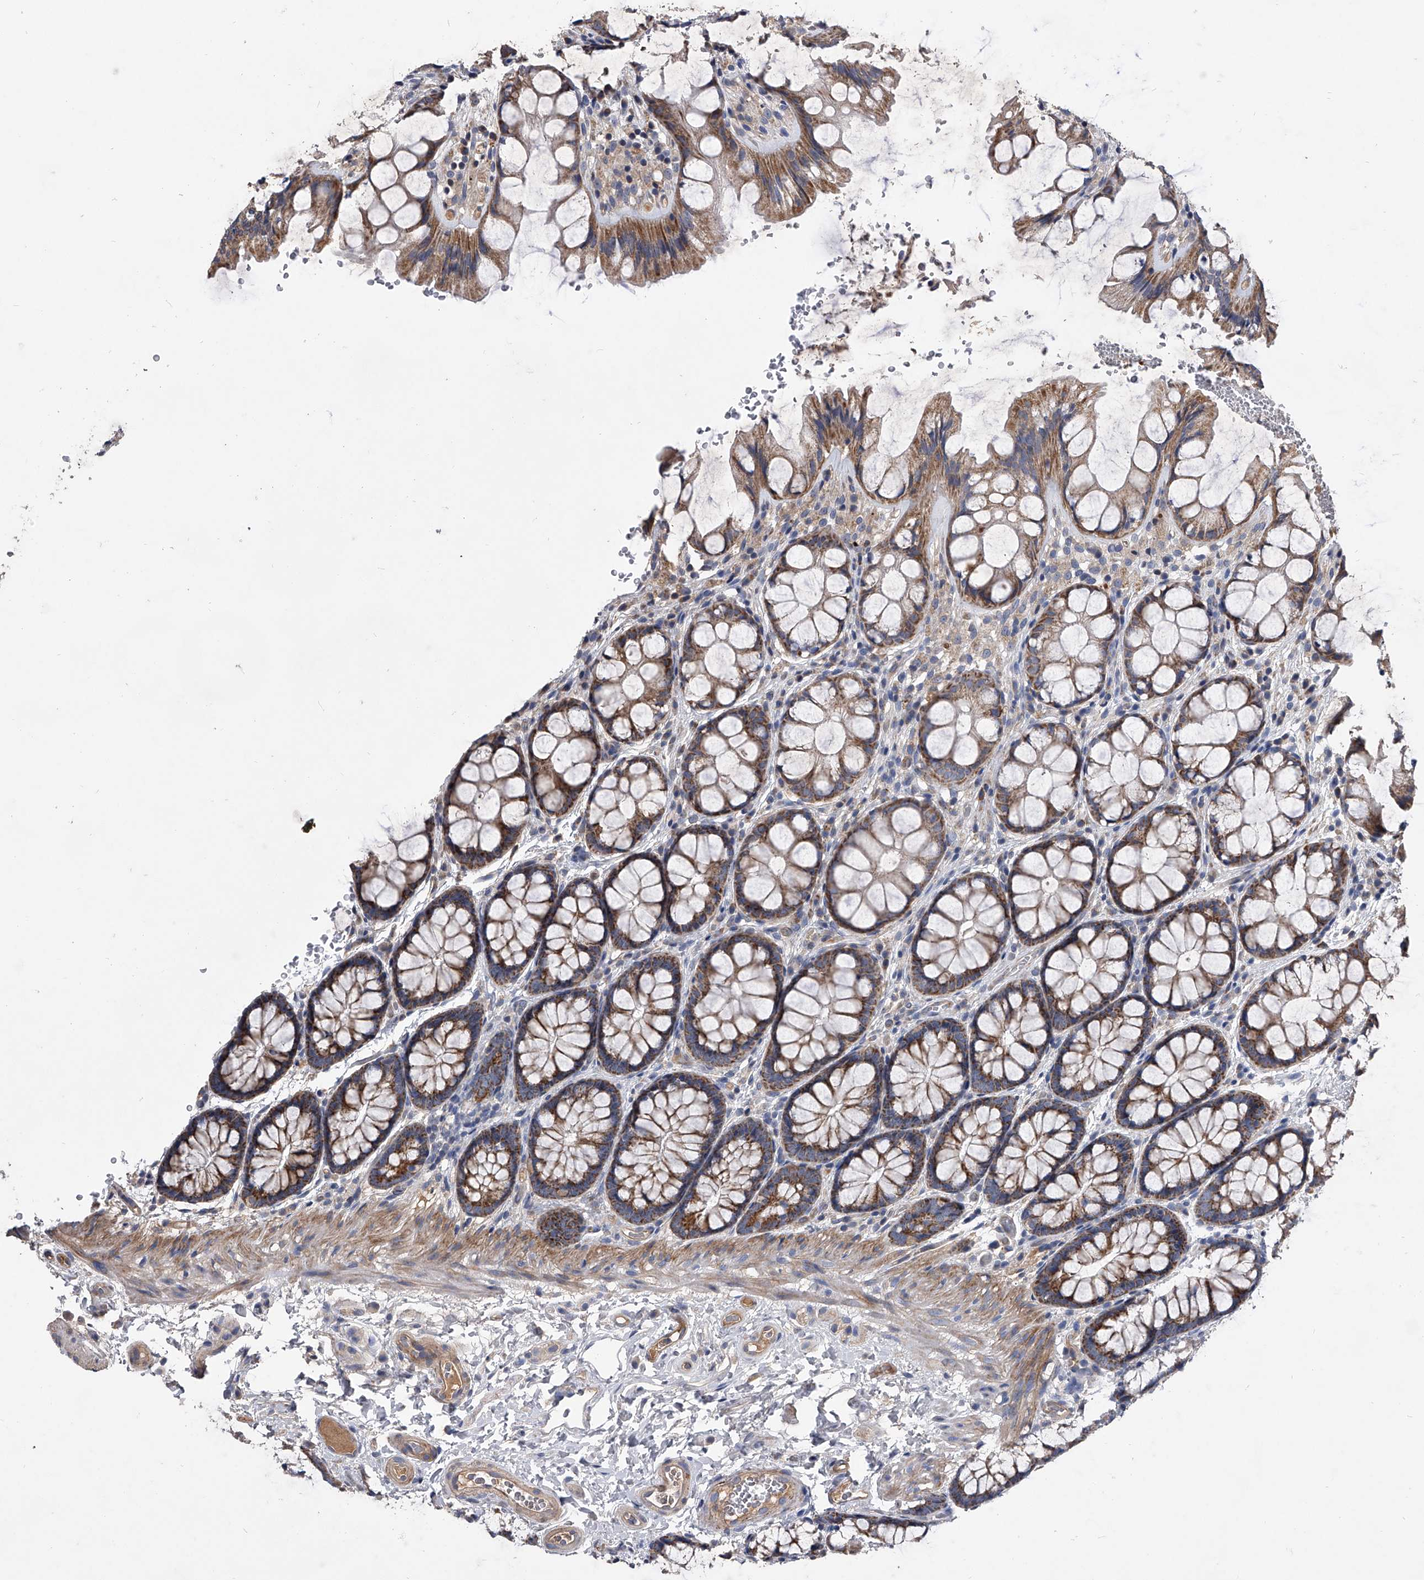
{"staining": {"intensity": "weak", "quantity": ">75%", "location": "cytoplasmic/membranous"}, "tissue": "colon", "cell_type": "Endothelial cells", "image_type": "normal", "snomed": [{"axis": "morphology", "description": "Normal tissue, NOS"}, {"axis": "topography", "description": "Colon"}], "caption": "An immunohistochemistry histopathology image of normal tissue is shown. Protein staining in brown labels weak cytoplasmic/membranous positivity in colon within endothelial cells. Ihc stains the protein of interest in brown and the nuclei are stained blue.", "gene": "NRP1", "patient": {"sex": "male", "age": 47}}